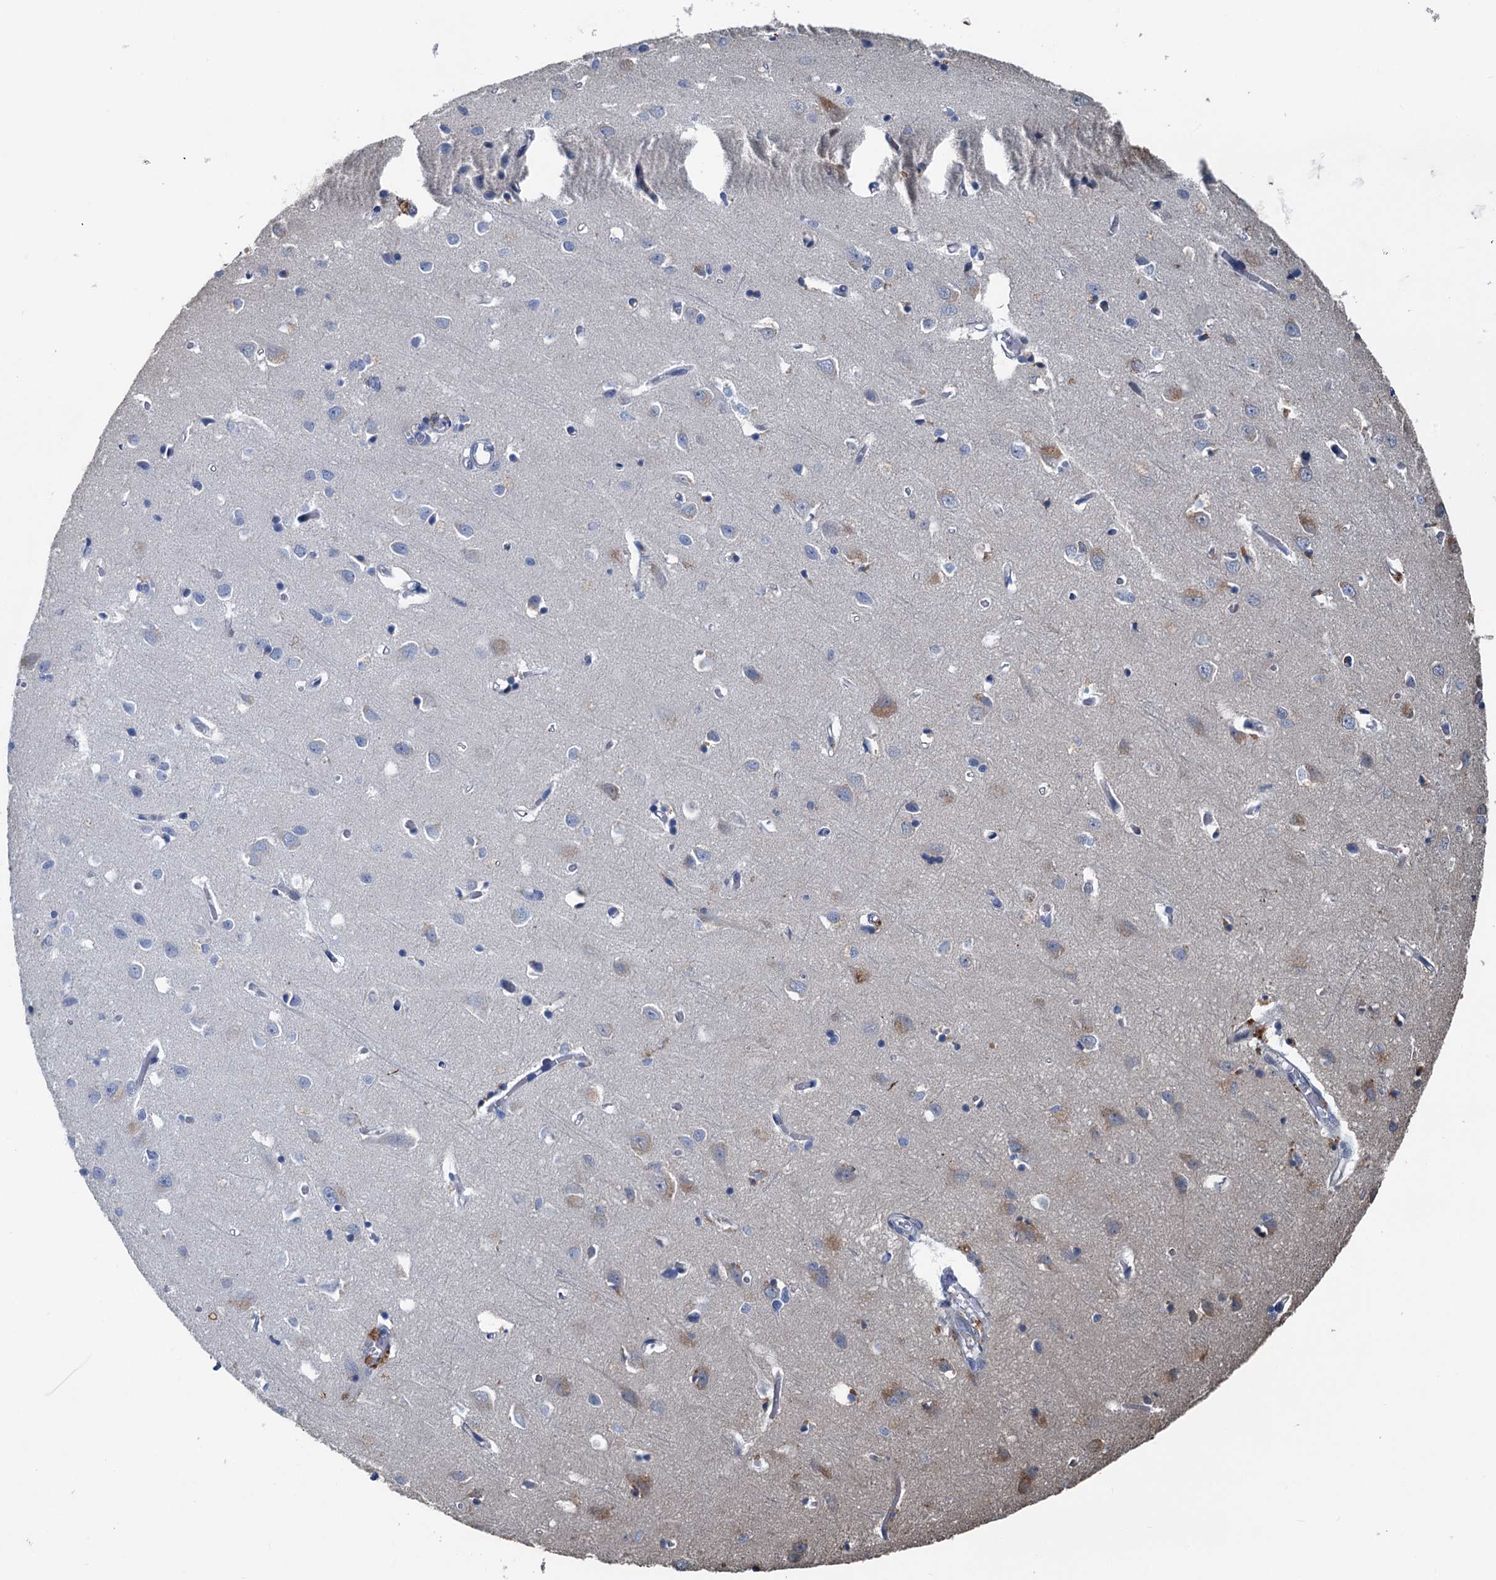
{"staining": {"intensity": "negative", "quantity": "none", "location": "none"}, "tissue": "cerebral cortex", "cell_type": "Endothelial cells", "image_type": "normal", "snomed": [{"axis": "morphology", "description": "Normal tissue, NOS"}, {"axis": "topography", "description": "Cerebral cortex"}], "caption": "An image of human cerebral cortex is negative for staining in endothelial cells. (DAB immunohistochemistry (IHC) with hematoxylin counter stain).", "gene": "TEDC1", "patient": {"sex": "female", "age": 64}}